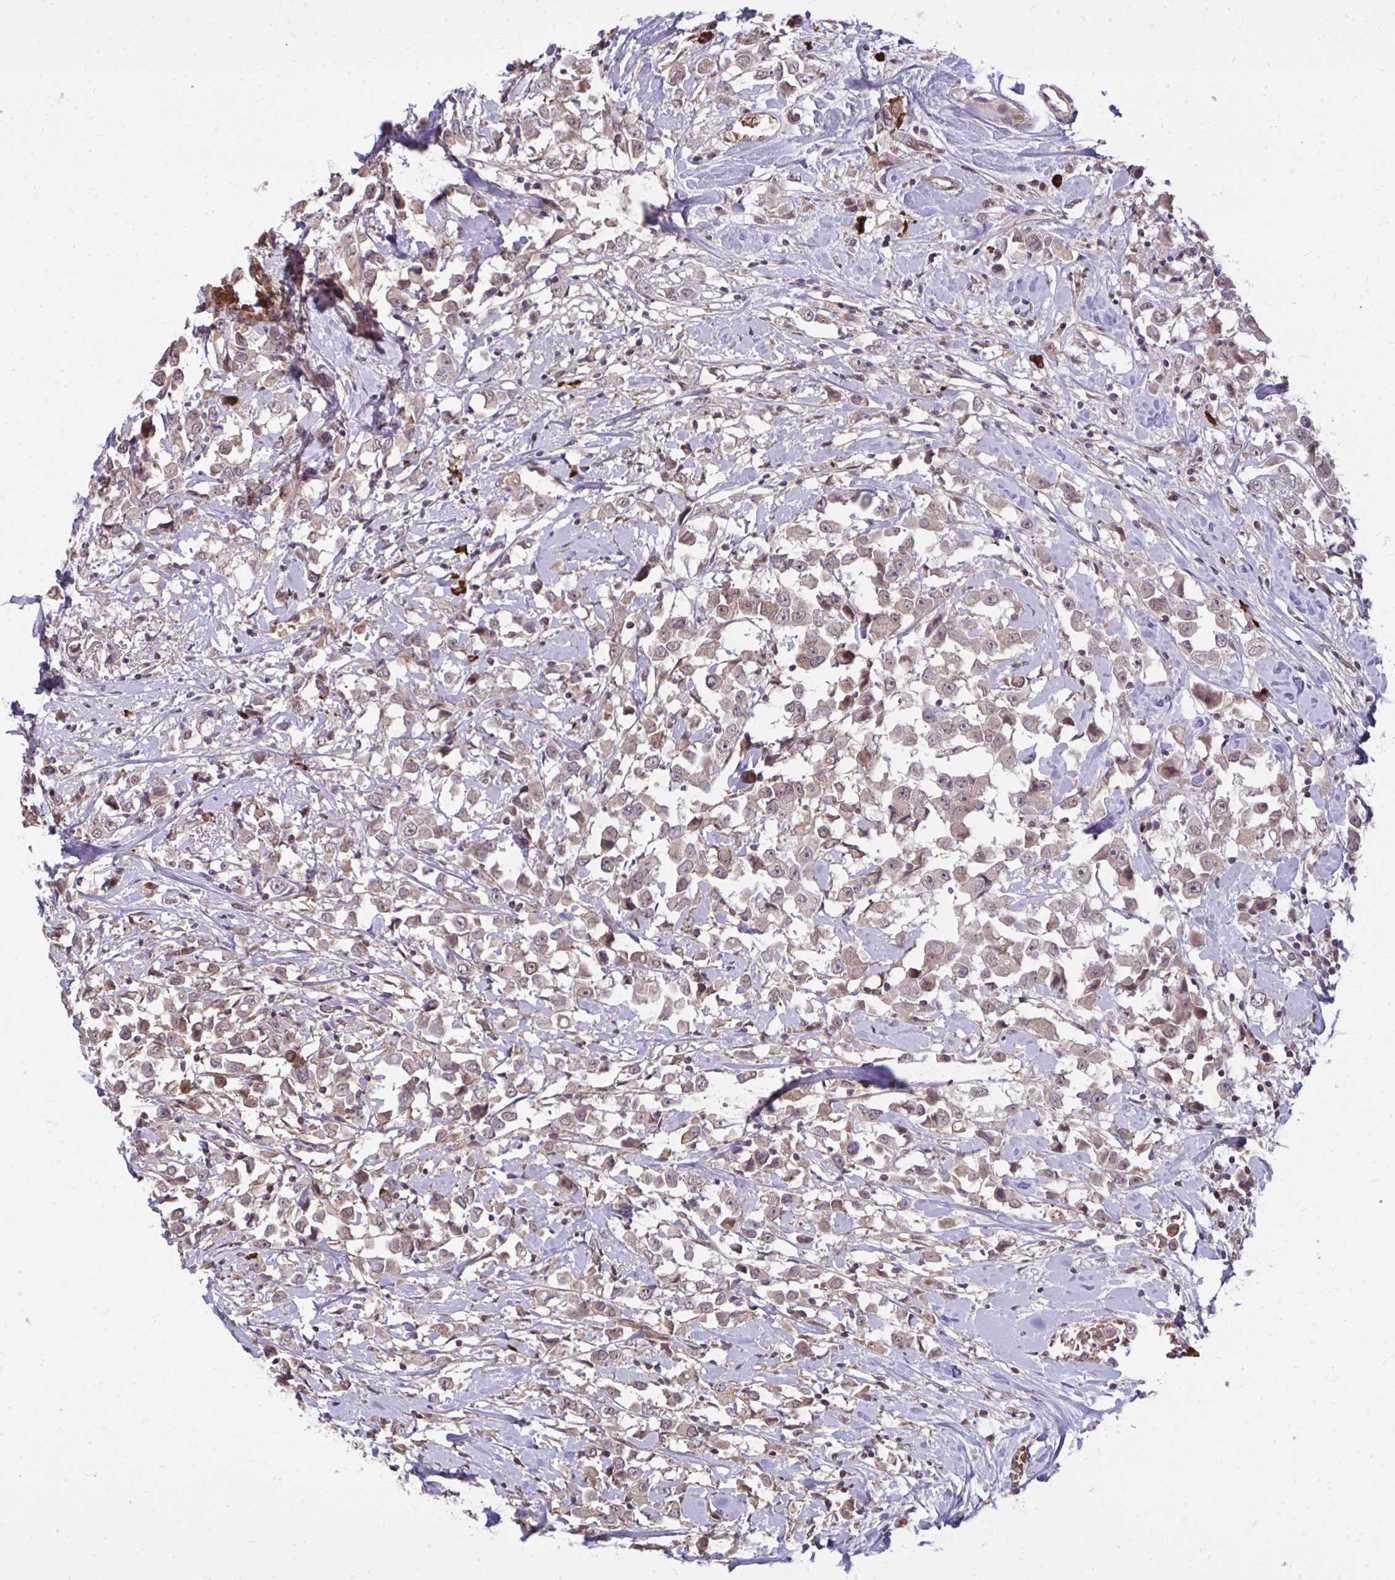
{"staining": {"intensity": "weak", "quantity": ">75%", "location": "nuclear"}, "tissue": "breast cancer", "cell_type": "Tumor cells", "image_type": "cancer", "snomed": [{"axis": "morphology", "description": "Duct carcinoma"}, {"axis": "topography", "description": "Breast"}], "caption": "Protein staining by immunohistochemistry demonstrates weak nuclear staining in about >75% of tumor cells in breast cancer. Nuclei are stained in blue.", "gene": "ZSCAN9", "patient": {"sex": "female", "age": 61}}